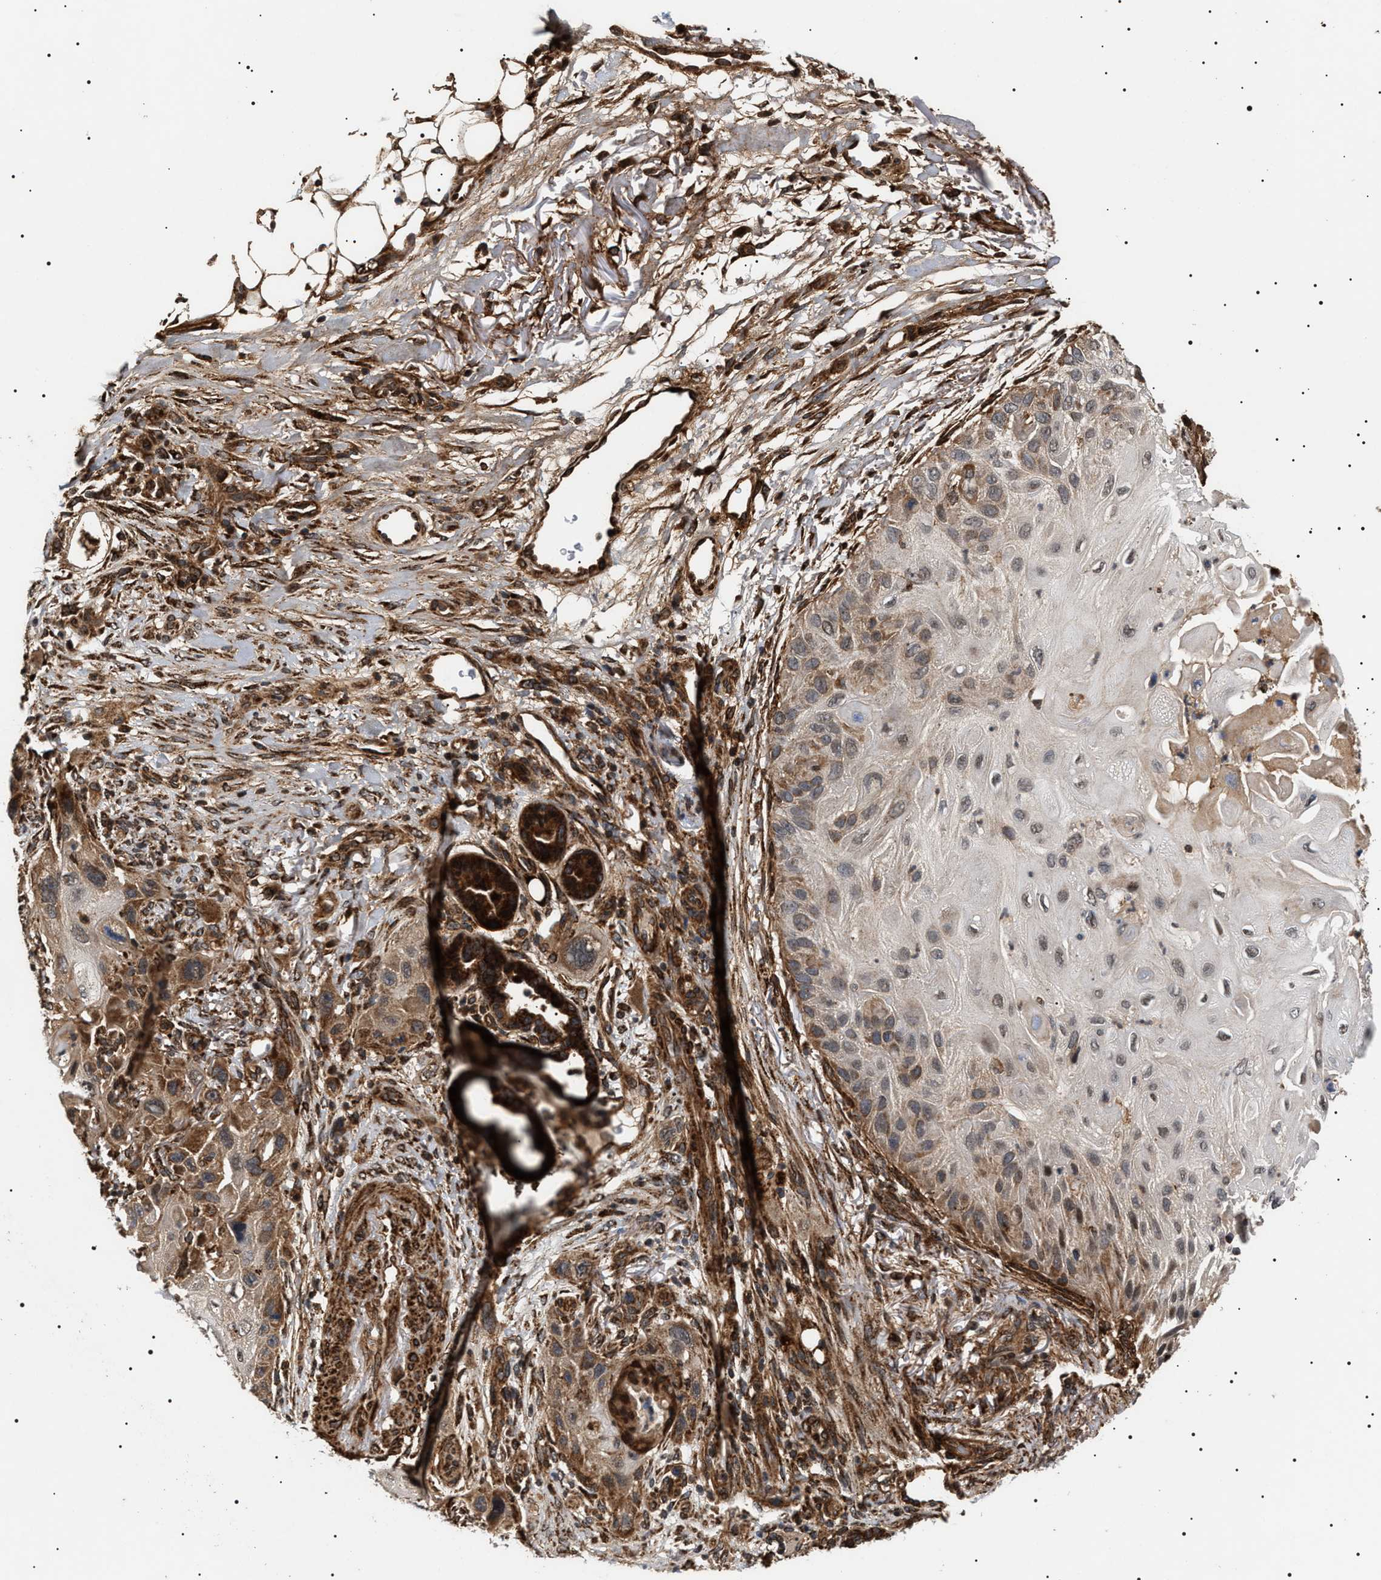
{"staining": {"intensity": "weak", "quantity": ">75%", "location": "cytoplasmic/membranous,nuclear"}, "tissue": "skin cancer", "cell_type": "Tumor cells", "image_type": "cancer", "snomed": [{"axis": "morphology", "description": "Squamous cell carcinoma, NOS"}, {"axis": "topography", "description": "Skin"}], "caption": "The histopathology image reveals staining of skin cancer, revealing weak cytoplasmic/membranous and nuclear protein positivity (brown color) within tumor cells.", "gene": "ZBTB26", "patient": {"sex": "female", "age": 77}}